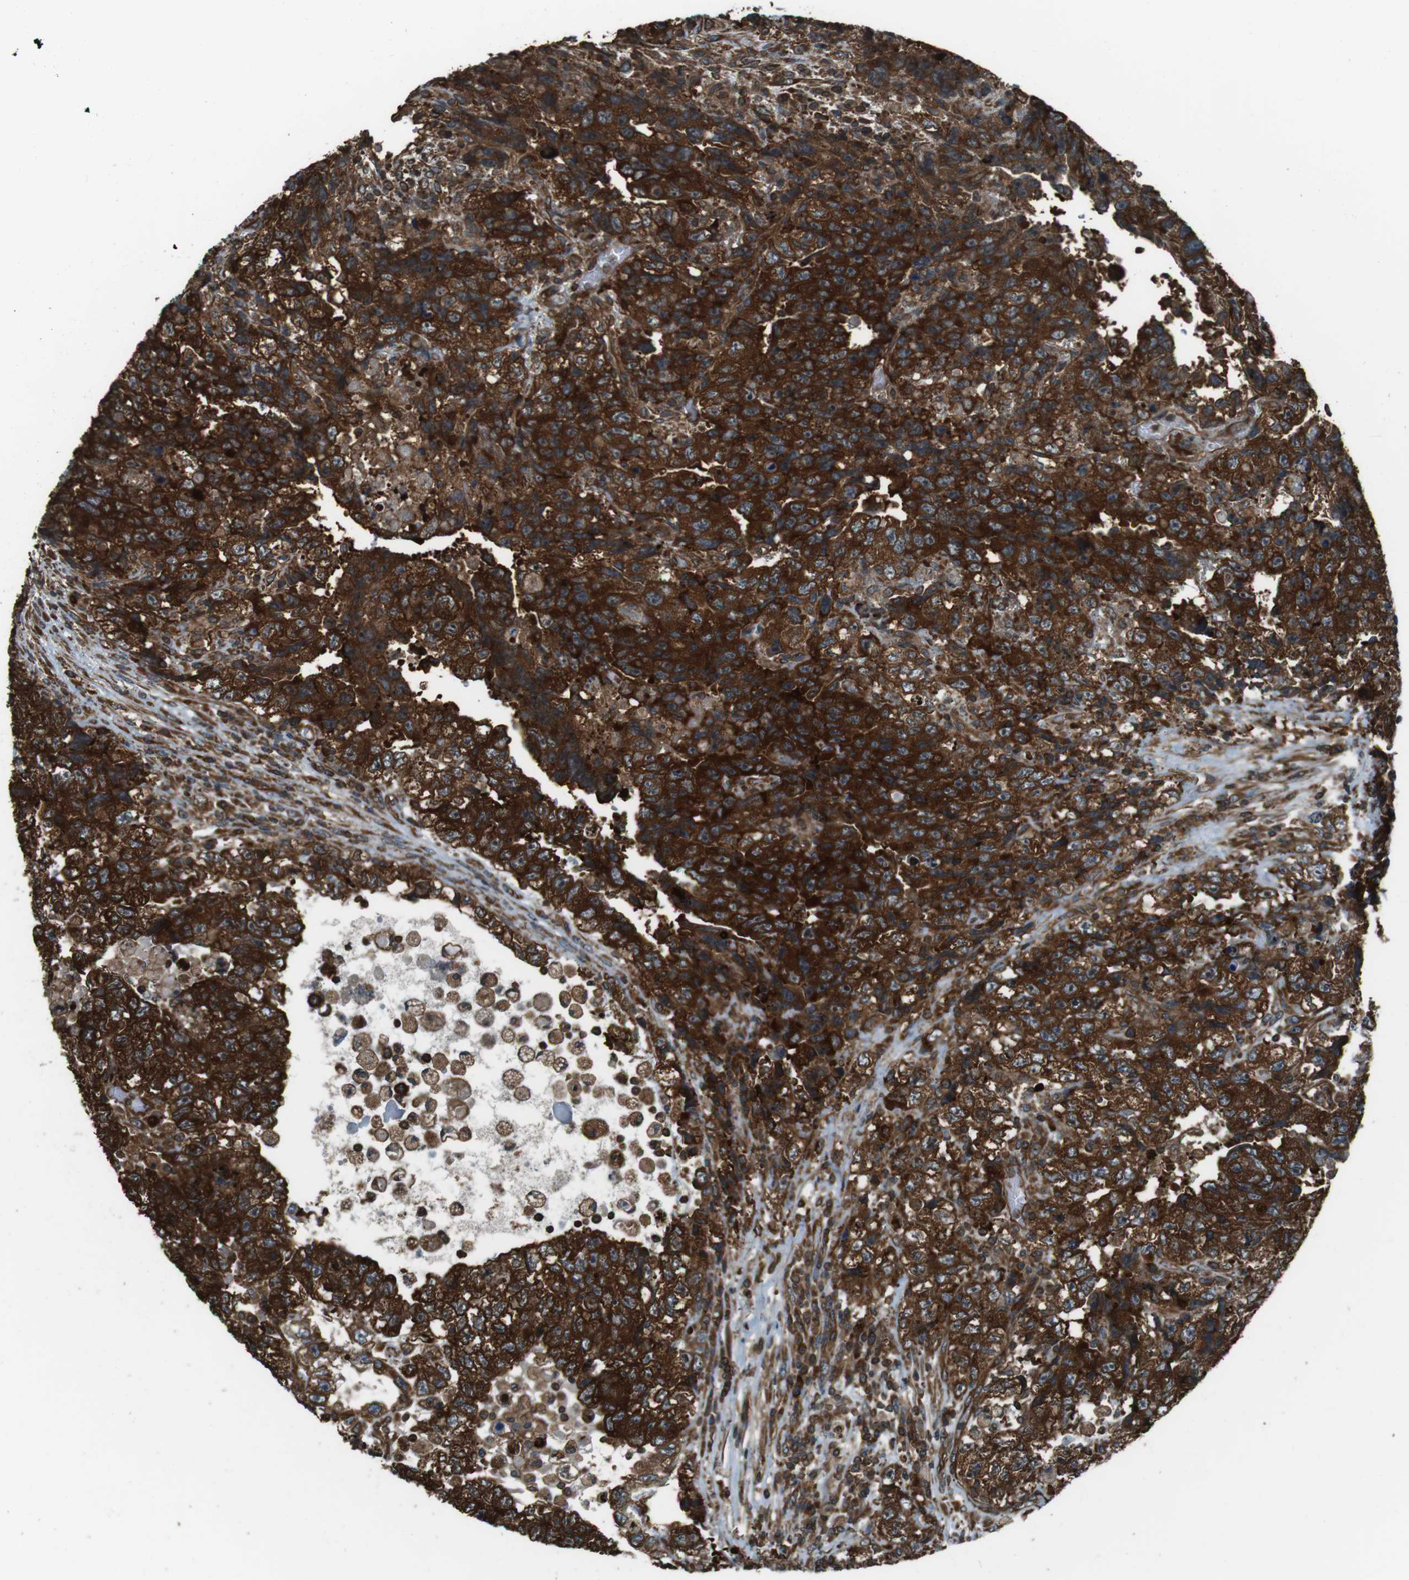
{"staining": {"intensity": "strong", "quantity": ">75%", "location": "cytoplasmic/membranous"}, "tissue": "testis cancer", "cell_type": "Tumor cells", "image_type": "cancer", "snomed": [{"axis": "morphology", "description": "Carcinoma, Embryonal, NOS"}, {"axis": "topography", "description": "Testis"}], "caption": "A high-resolution image shows immunohistochemistry (IHC) staining of testis cancer, which reveals strong cytoplasmic/membranous positivity in about >75% of tumor cells.", "gene": "PA2G4", "patient": {"sex": "male", "age": 36}}